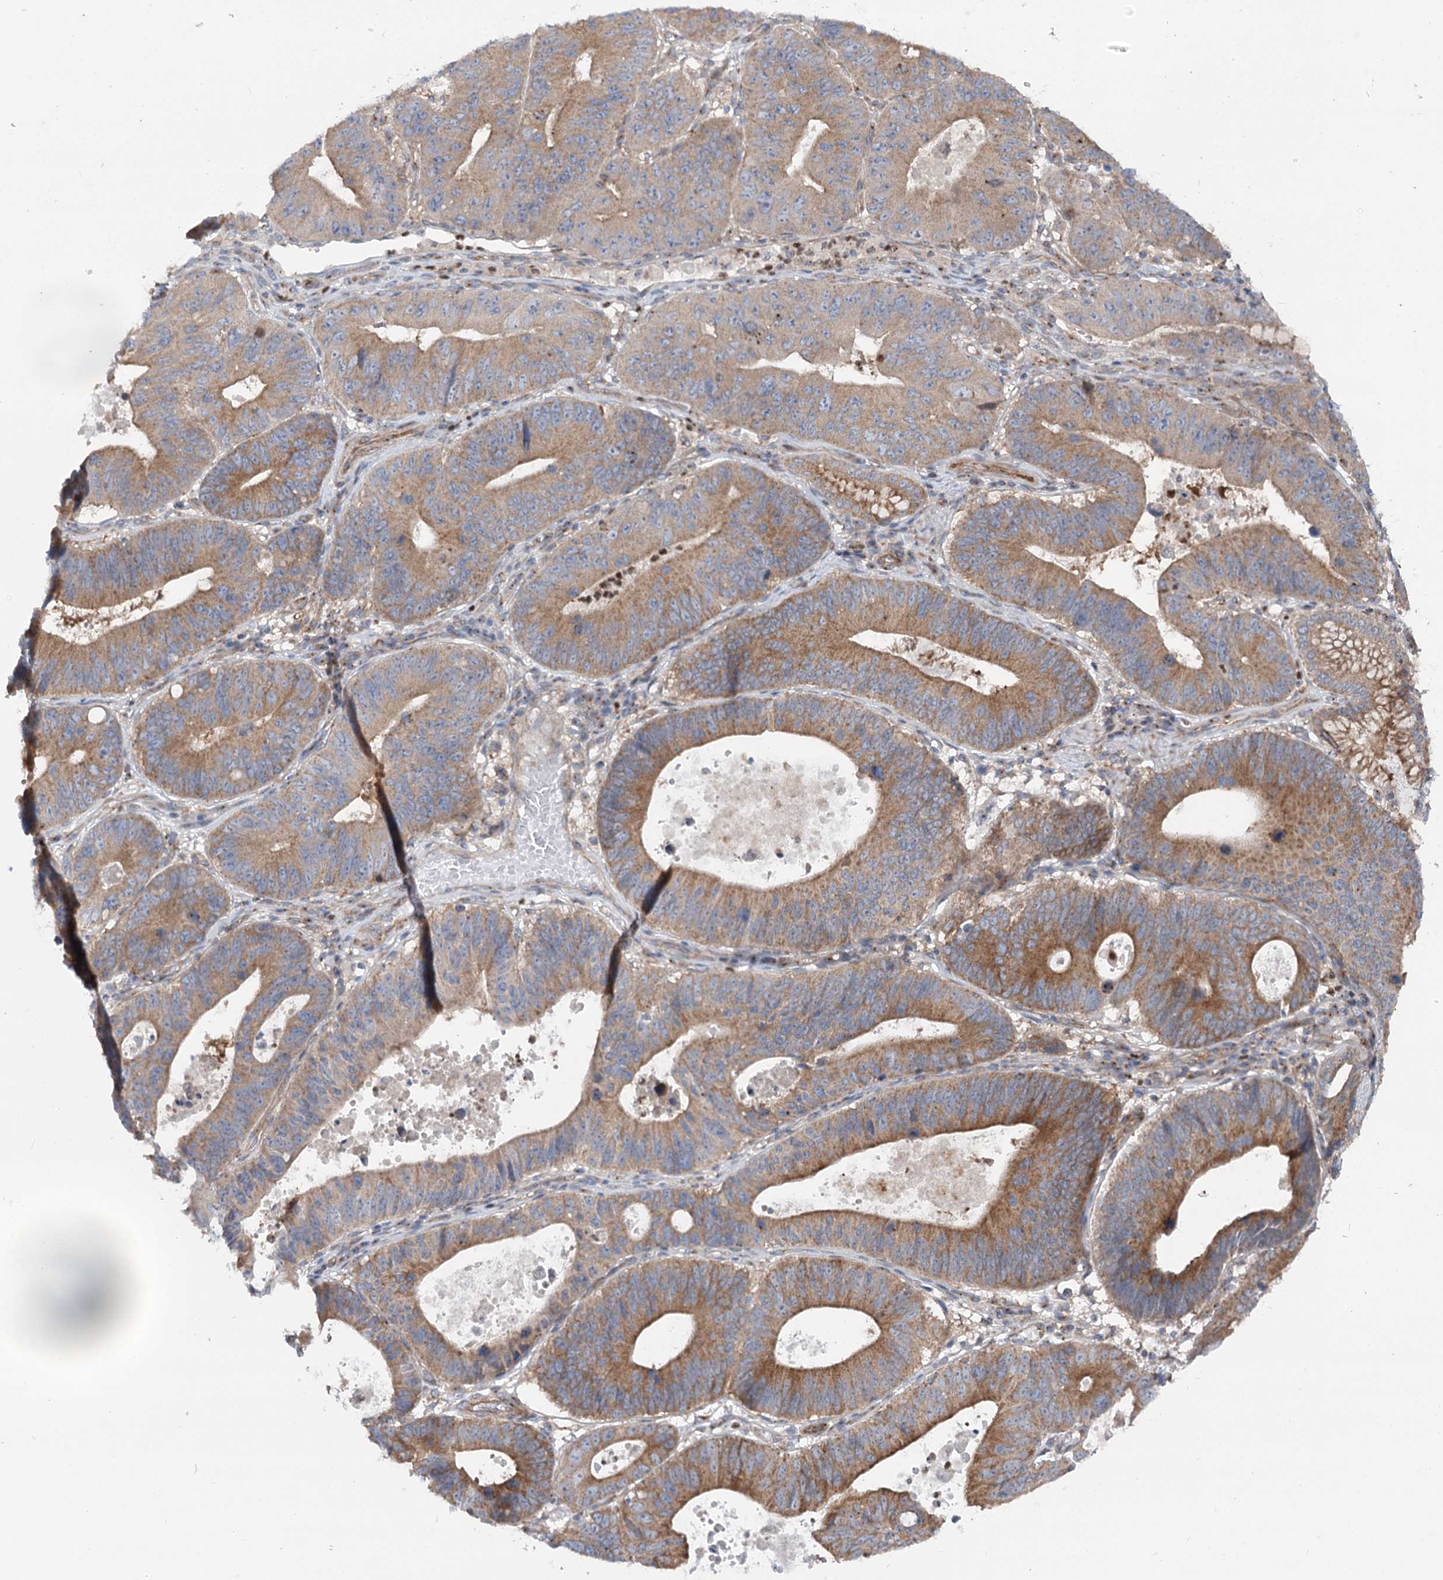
{"staining": {"intensity": "moderate", "quantity": ">75%", "location": "cytoplasmic/membranous"}, "tissue": "stomach cancer", "cell_type": "Tumor cells", "image_type": "cancer", "snomed": [{"axis": "morphology", "description": "Adenocarcinoma, NOS"}, {"axis": "topography", "description": "Stomach"}], "caption": "Immunohistochemistry histopathology image of stomach cancer stained for a protein (brown), which reveals medium levels of moderate cytoplasmic/membranous staining in approximately >75% of tumor cells.", "gene": "SCN11A", "patient": {"sex": "male", "age": 59}}